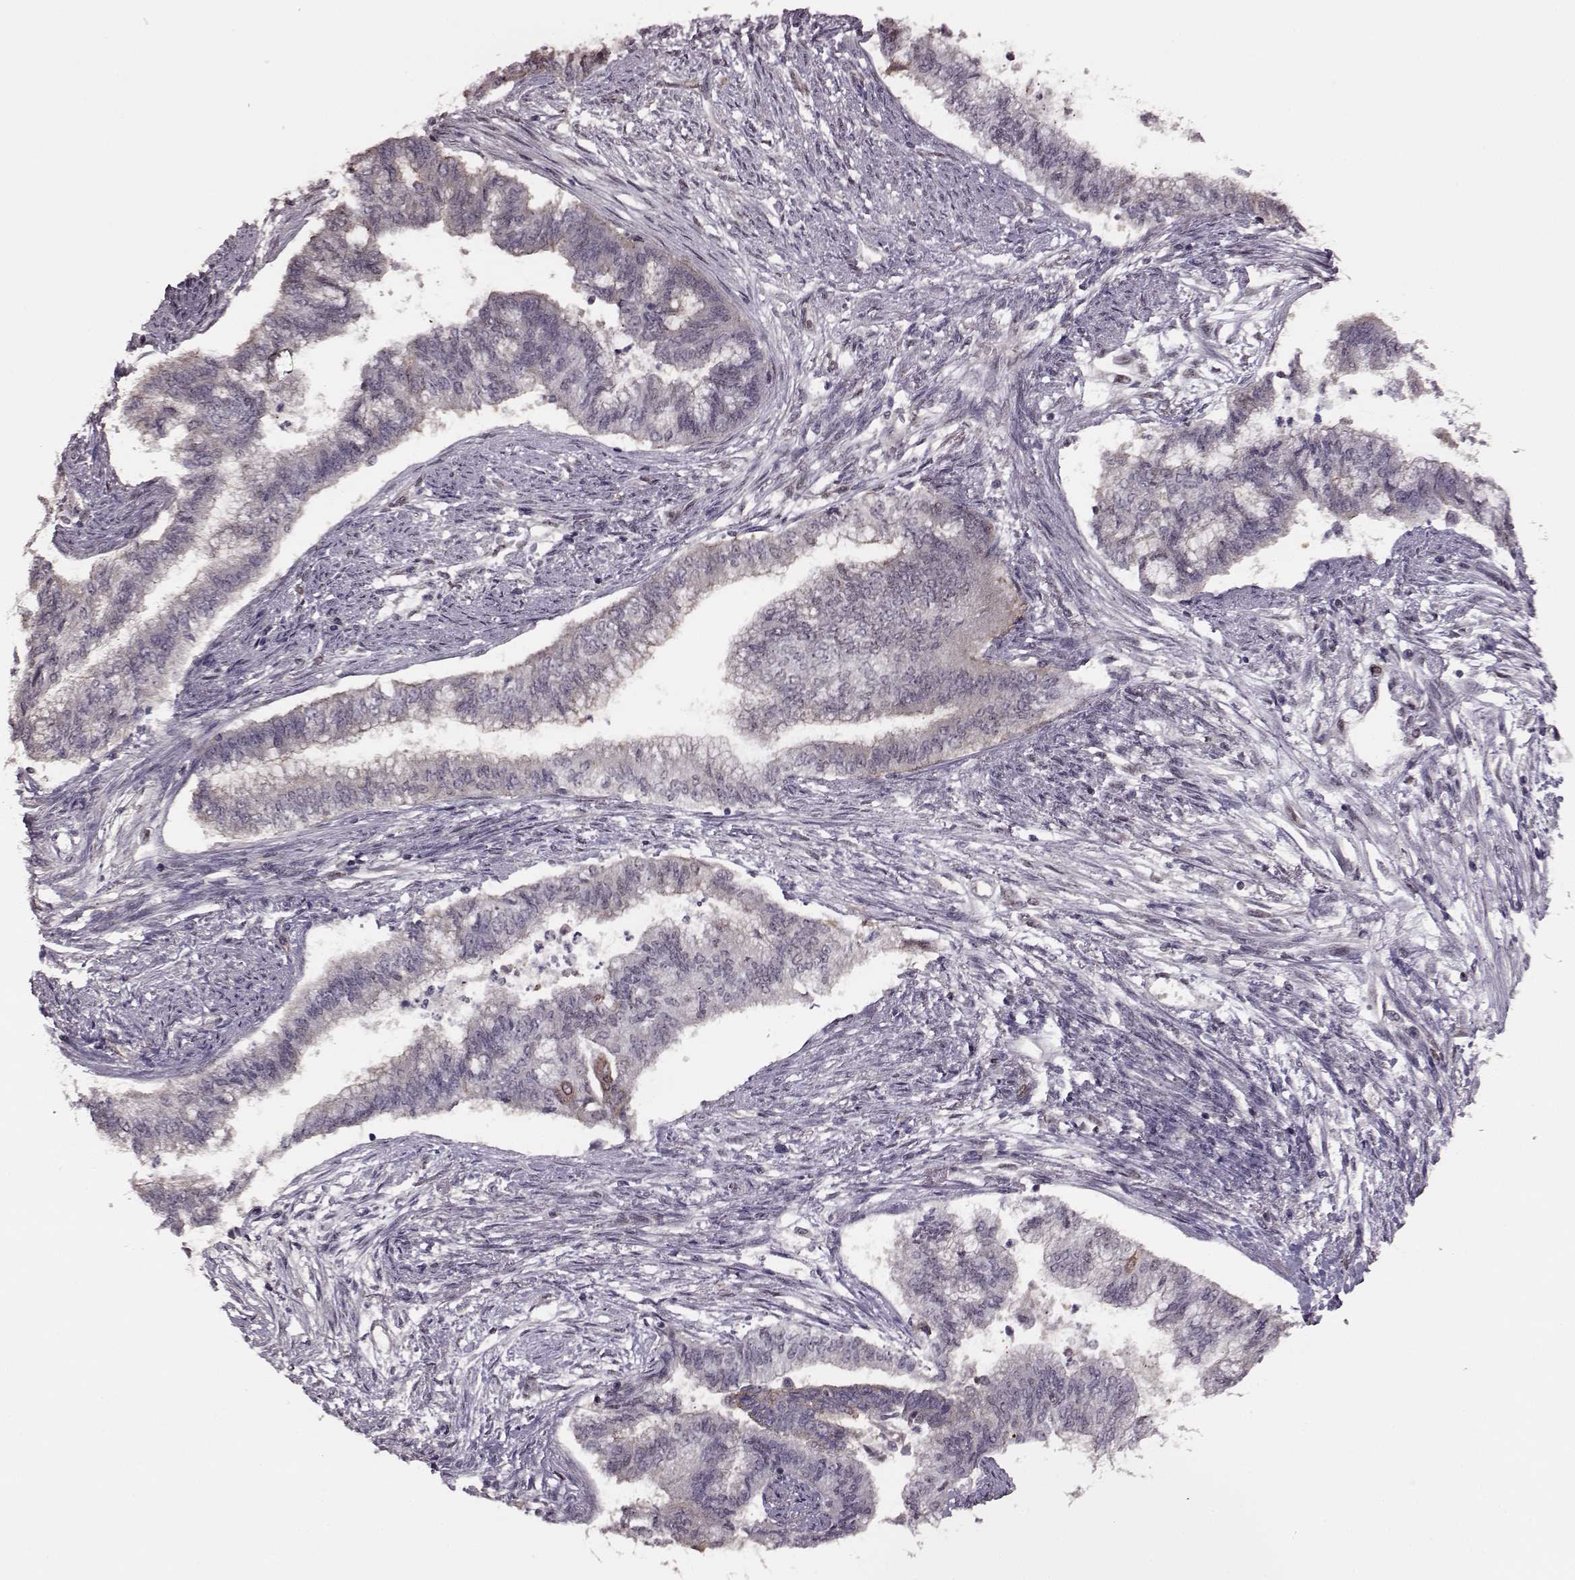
{"staining": {"intensity": "weak", "quantity": "<25%", "location": "nuclear"}, "tissue": "endometrial cancer", "cell_type": "Tumor cells", "image_type": "cancer", "snomed": [{"axis": "morphology", "description": "Adenocarcinoma, NOS"}, {"axis": "topography", "description": "Endometrium"}], "caption": "The image reveals no staining of tumor cells in endometrial cancer. (DAB immunohistochemistry (IHC) with hematoxylin counter stain).", "gene": "FTO", "patient": {"sex": "female", "age": 65}}